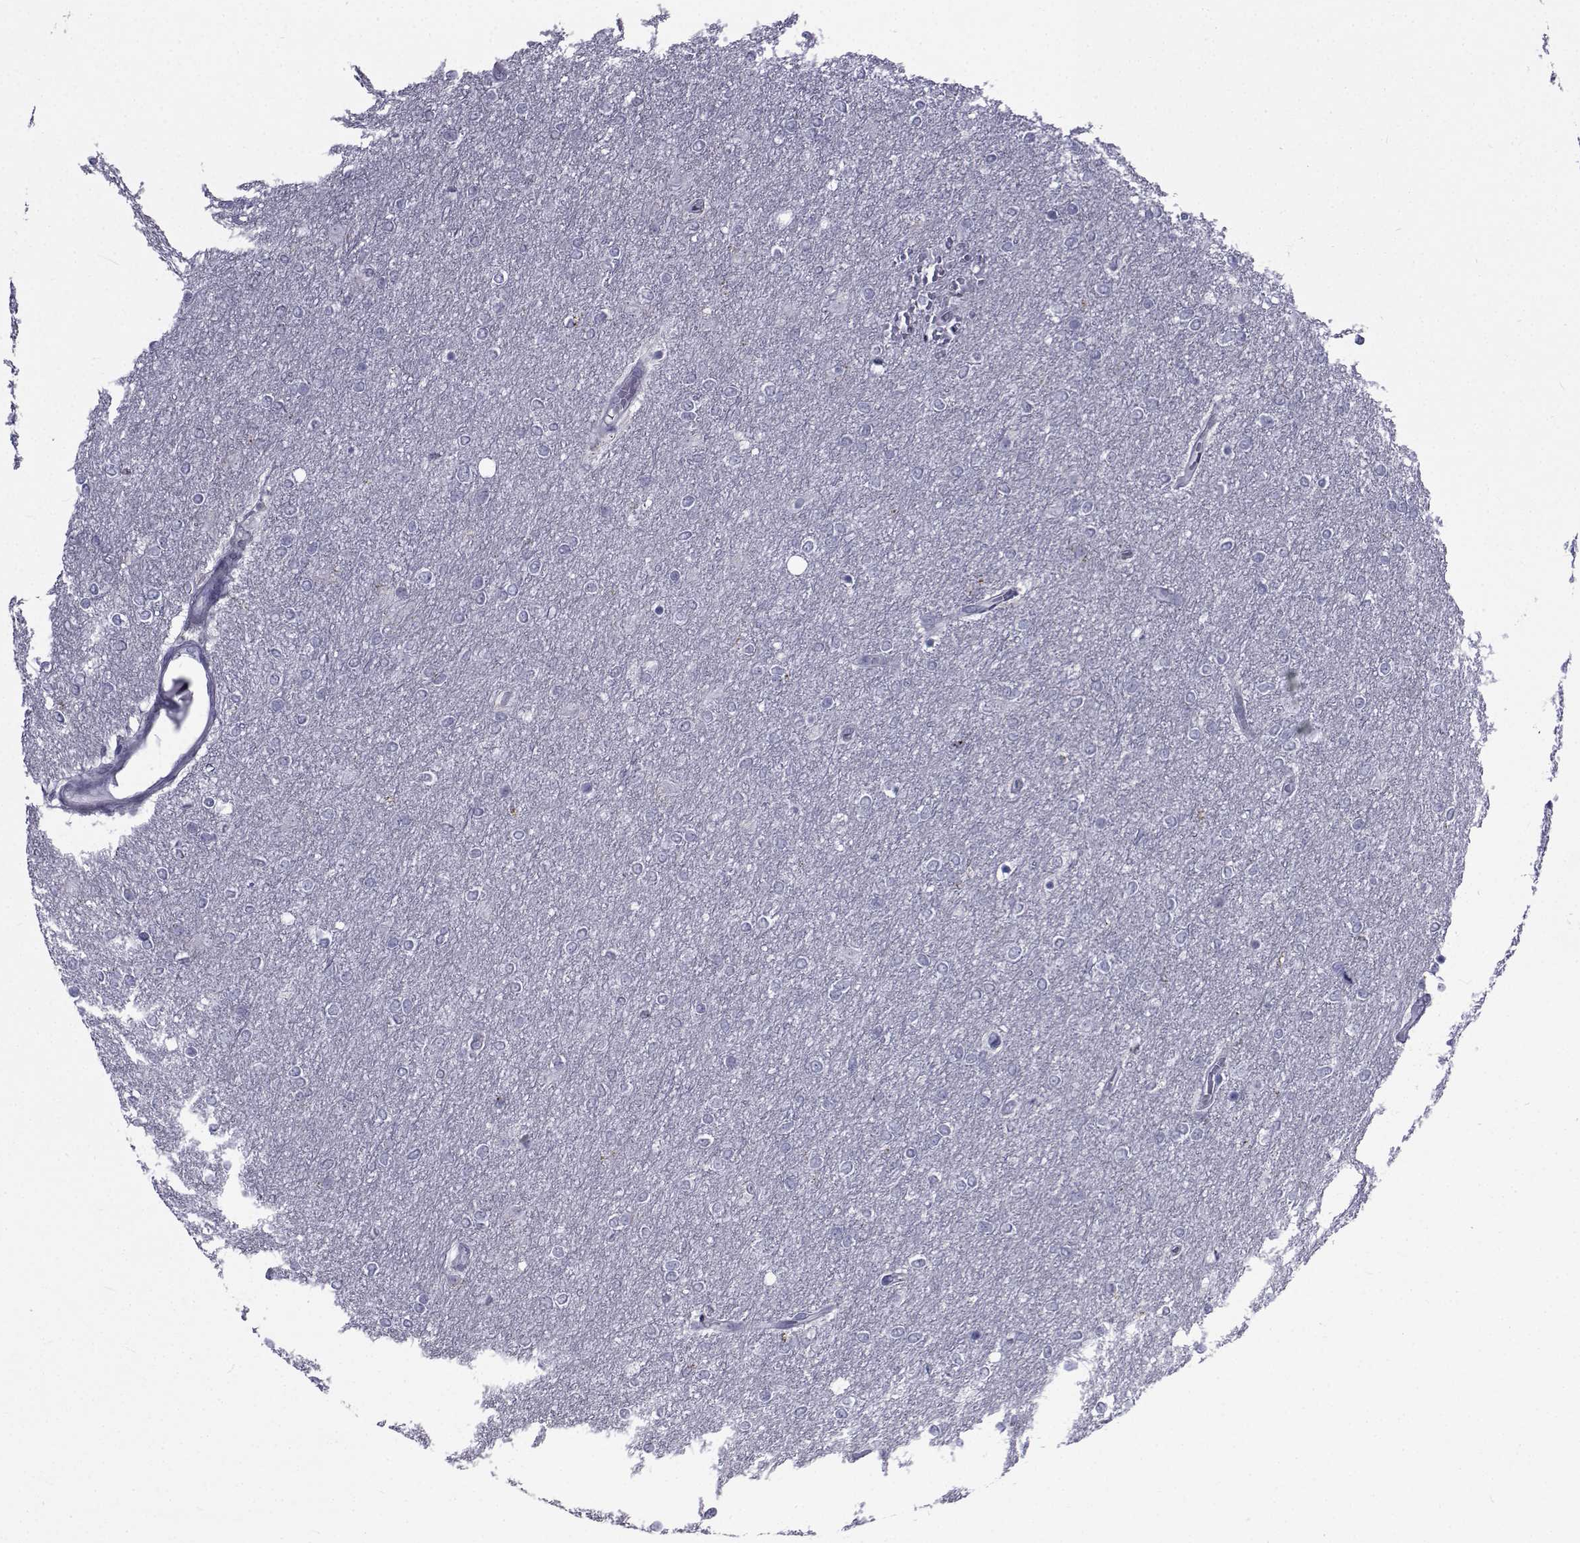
{"staining": {"intensity": "negative", "quantity": "none", "location": "none"}, "tissue": "glioma", "cell_type": "Tumor cells", "image_type": "cancer", "snomed": [{"axis": "morphology", "description": "Glioma, malignant, High grade"}, {"axis": "topography", "description": "Brain"}], "caption": "DAB (3,3'-diaminobenzidine) immunohistochemical staining of glioma shows no significant staining in tumor cells.", "gene": "PDE6H", "patient": {"sex": "female", "age": 61}}